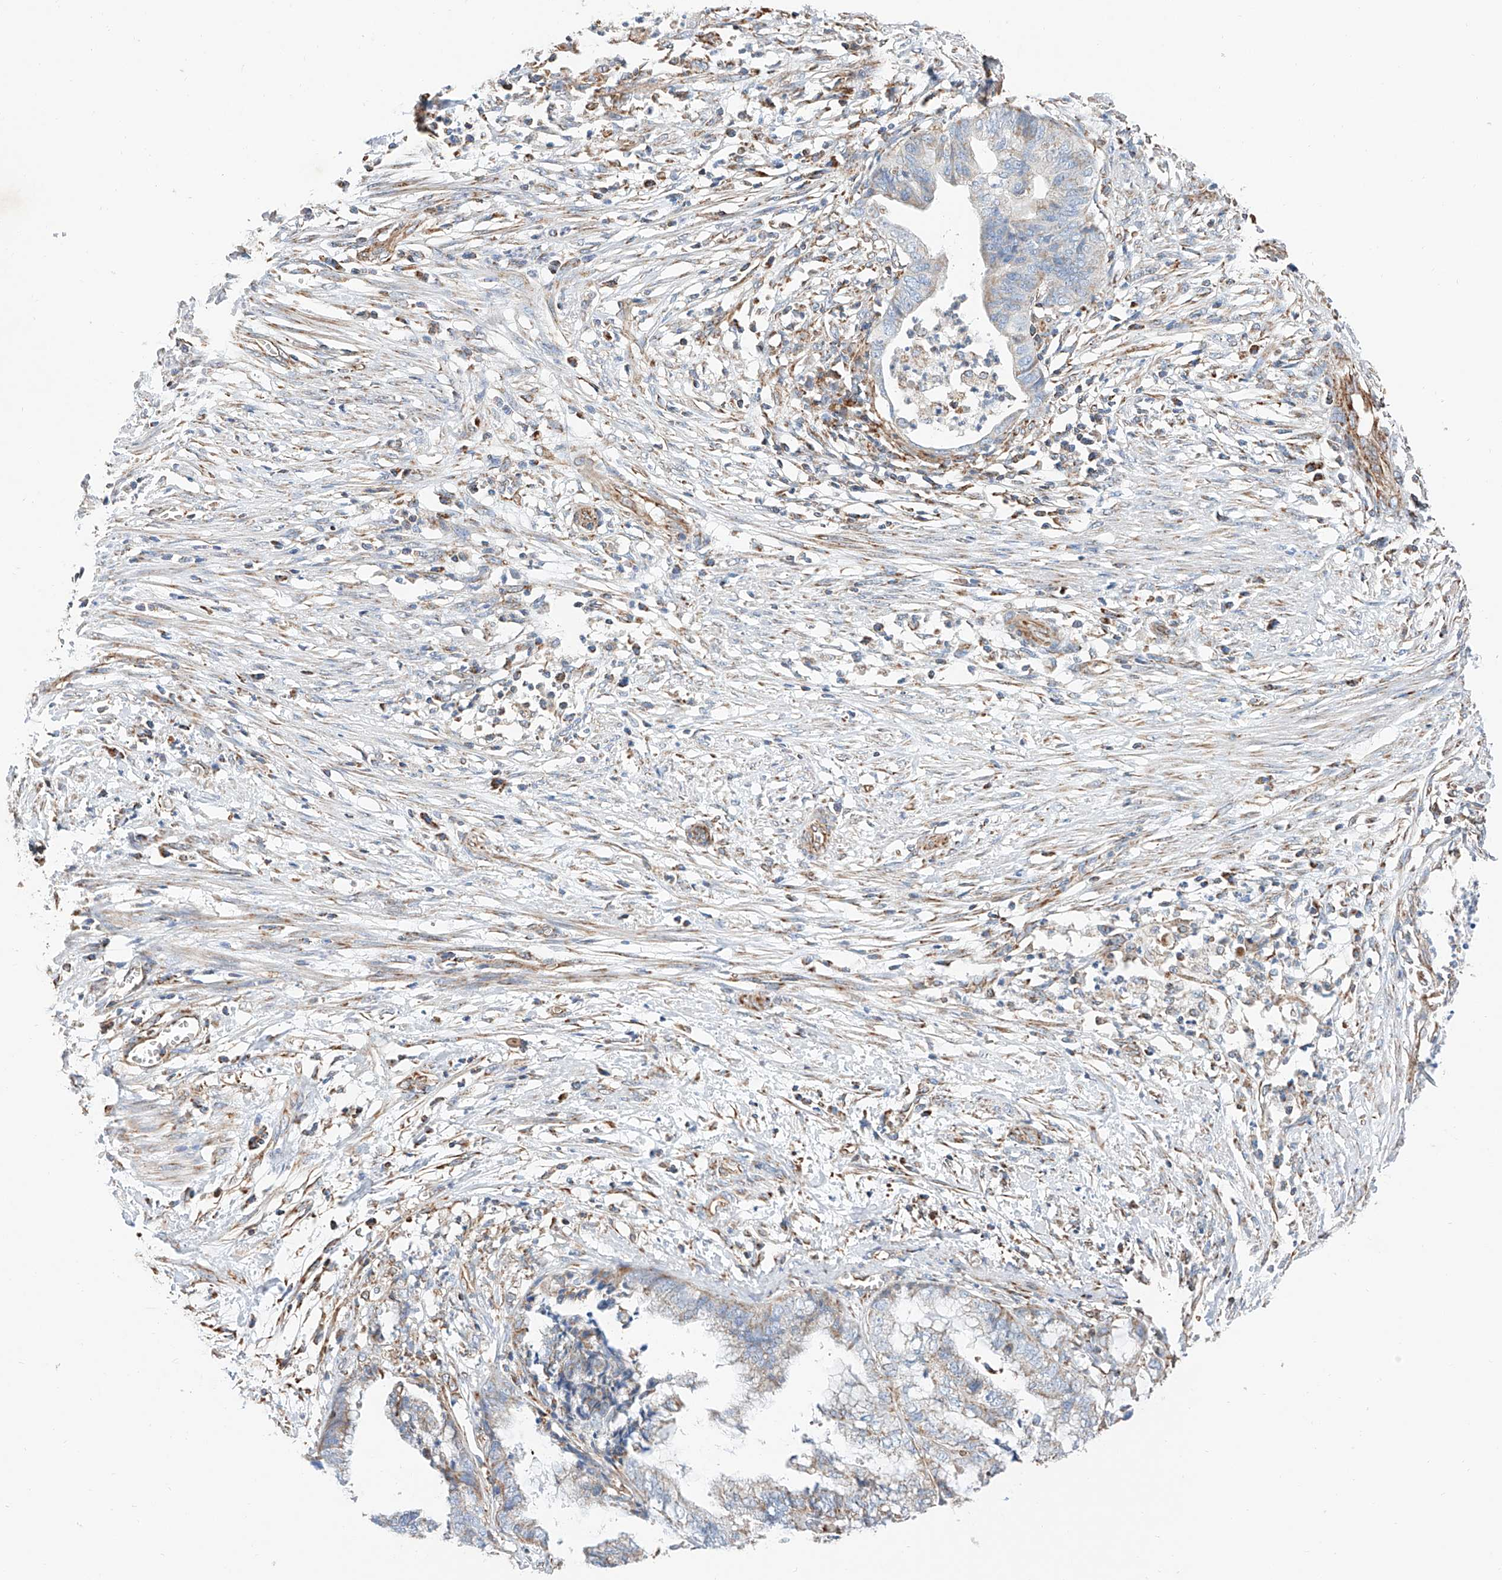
{"staining": {"intensity": "negative", "quantity": "none", "location": "none"}, "tissue": "endometrial cancer", "cell_type": "Tumor cells", "image_type": "cancer", "snomed": [{"axis": "morphology", "description": "Necrosis, NOS"}, {"axis": "morphology", "description": "Adenocarcinoma, NOS"}, {"axis": "topography", "description": "Endometrium"}], "caption": "This is a photomicrograph of immunohistochemistry staining of adenocarcinoma (endometrial), which shows no staining in tumor cells.", "gene": "NDUFV3", "patient": {"sex": "female", "age": 79}}